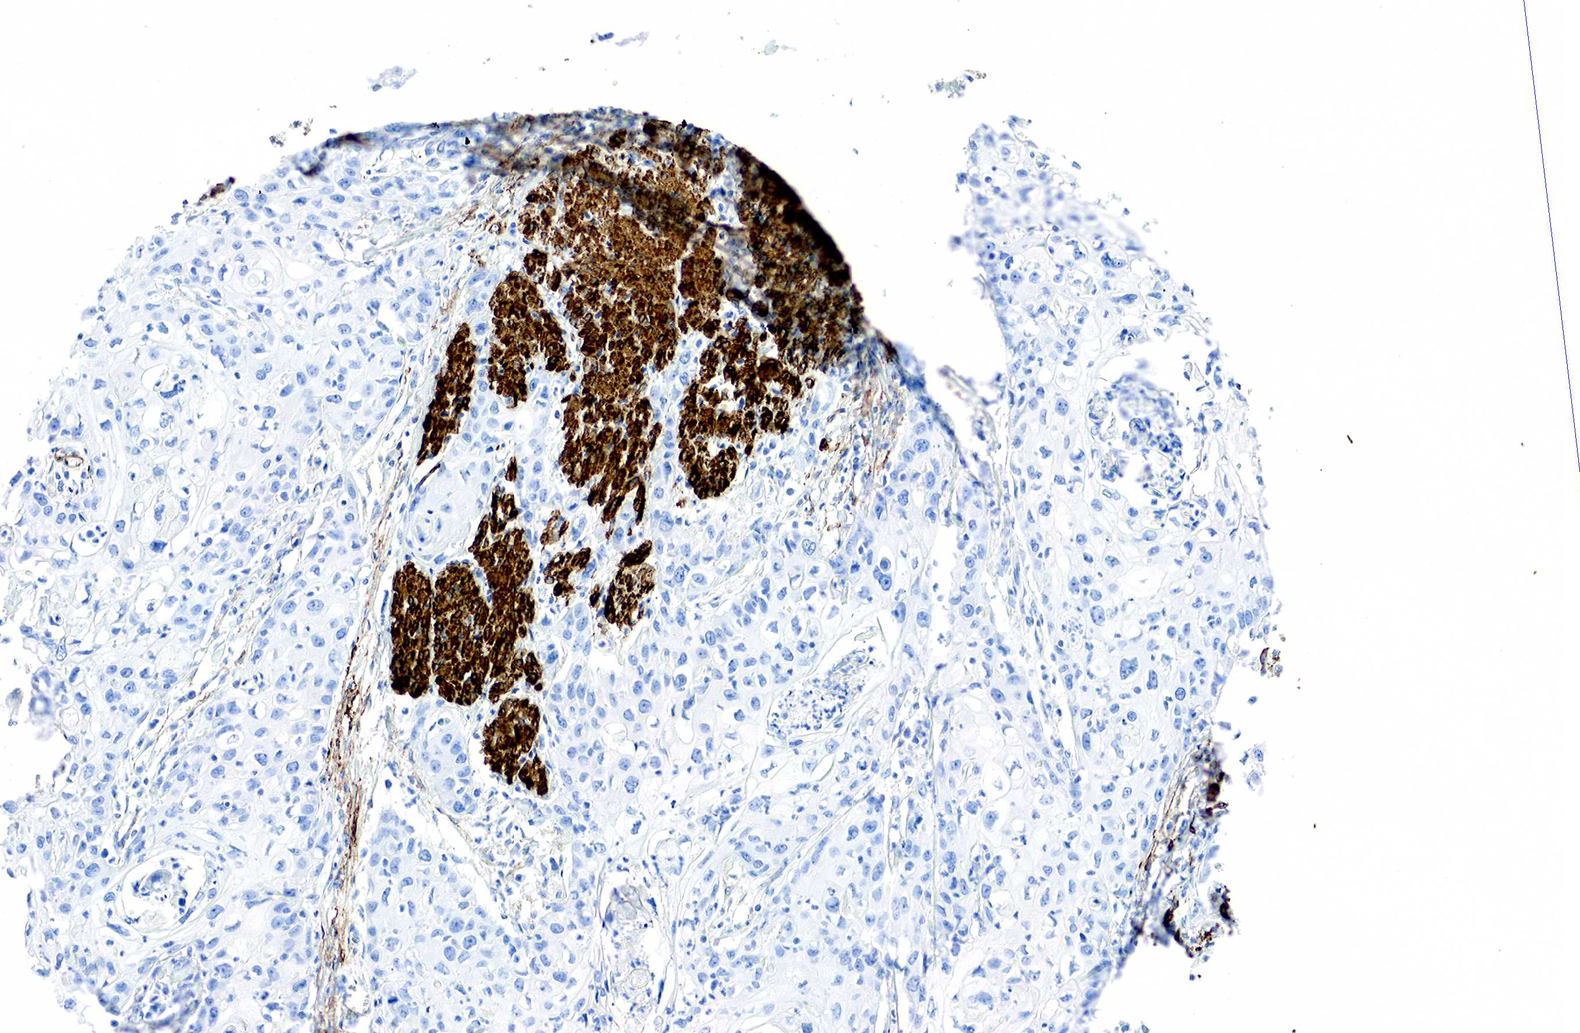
{"staining": {"intensity": "negative", "quantity": "none", "location": "none"}, "tissue": "urothelial cancer", "cell_type": "Tumor cells", "image_type": "cancer", "snomed": [{"axis": "morphology", "description": "Urothelial carcinoma, High grade"}, {"axis": "topography", "description": "Urinary bladder"}], "caption": "Tumor cells are negative for brown protein staining in high-grade urothelial carcinoma. (DAB (3,3'-diaminobenzidine) IHC with hematoxylin counter stain).", "gene": "ACTA1", "patient": {"sex": "male", "age": 54}}